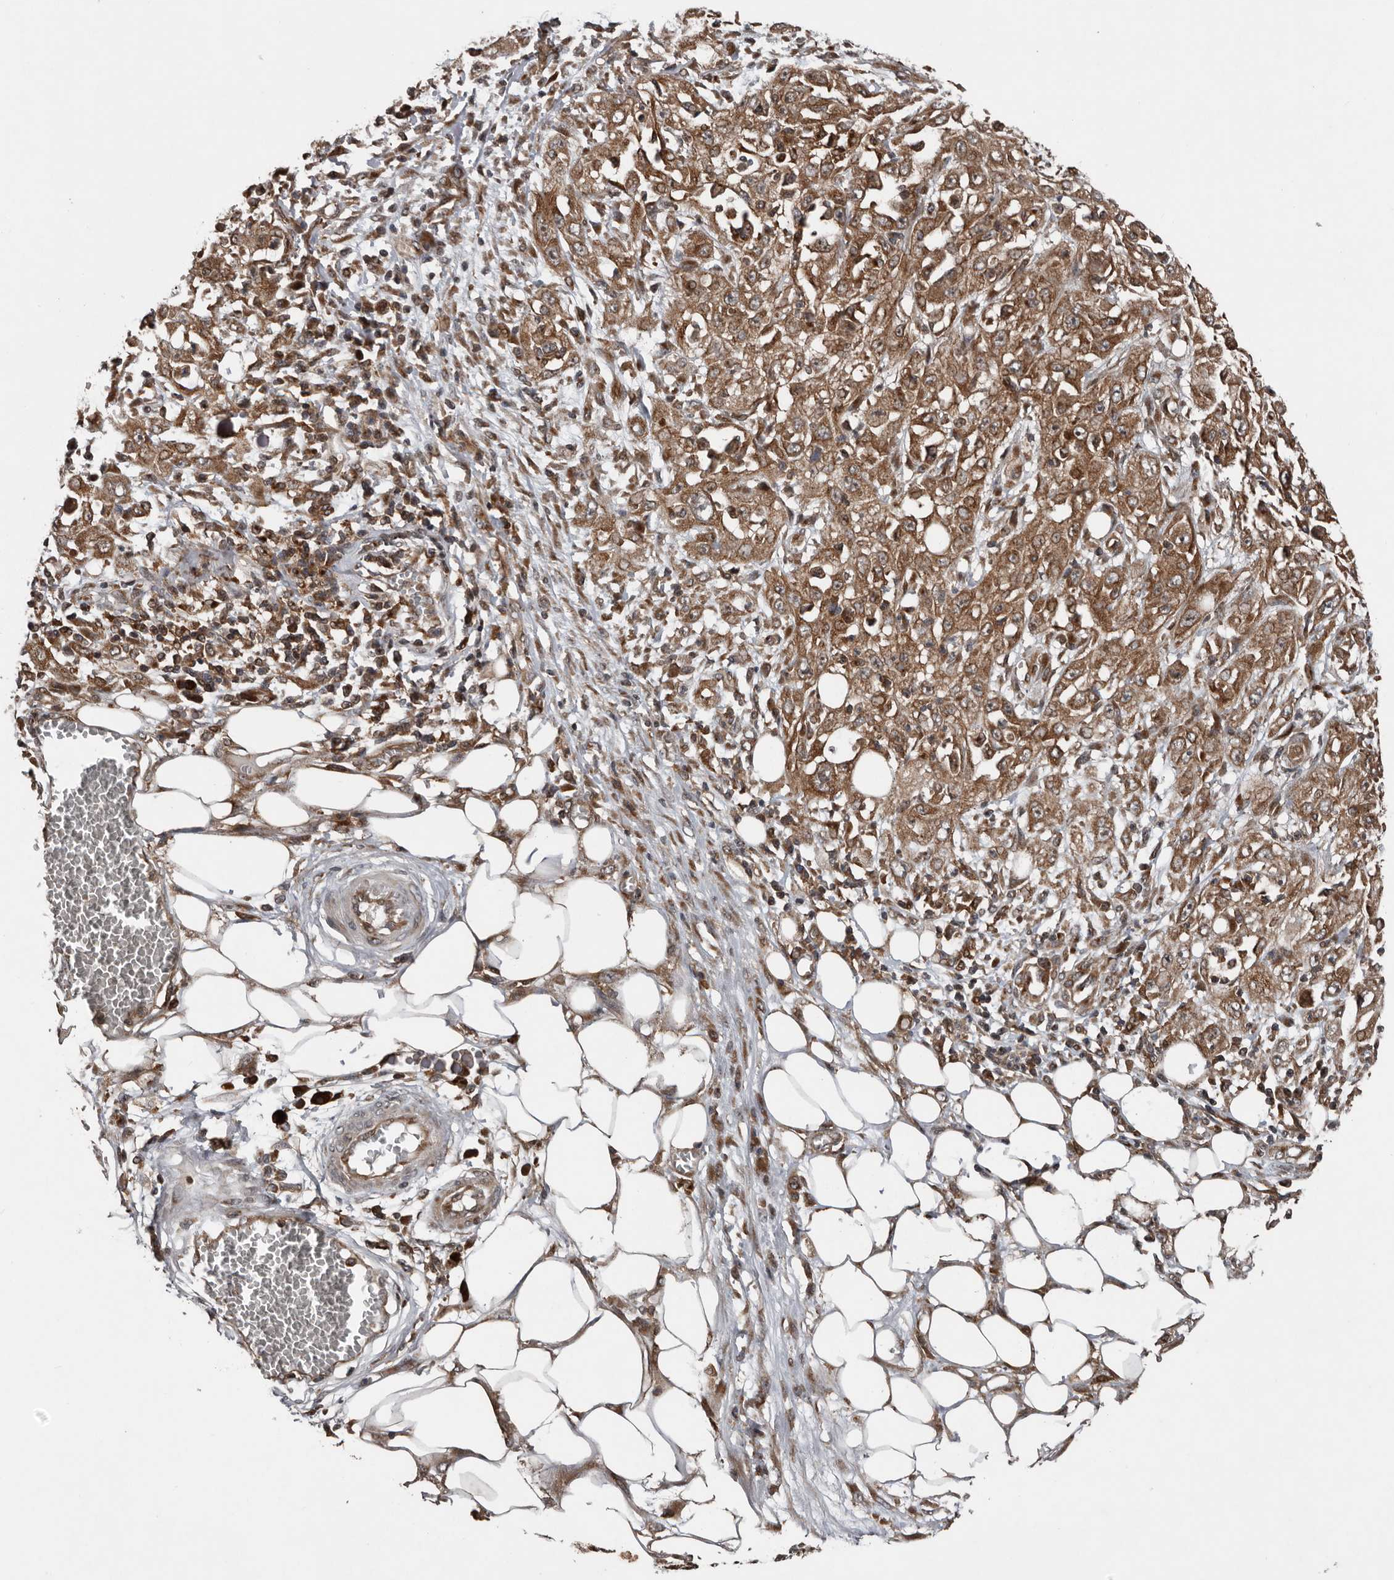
{"staining": {"intensity": "moderate", "quantity": ">75%", "location": "cytoplasmic/membranous,nuclear"}, "tissue": "skin cancer", "cell_type": "Tumor cells", "image_type": "cancer", "snomed": [{"axis": "morphology", "description": "Squamous cell carcinoma, NOS"}, {"axis": "morphology", "description": "Squamous cell carcinoma, metastatic, NOS"}, {"axis": "topography", "description": "Skin"}, {"axis": "topography", "description": "Lymph node"}], "caption": "A brown stain shows moderate cytoplasmic/membranous and nuclear expression of a protein in human skin cancer (metastatic squamous cell carcinoma) tumor cells.", "gene": "CCDC190", "patient": {"sex": "male", "age": 75}}